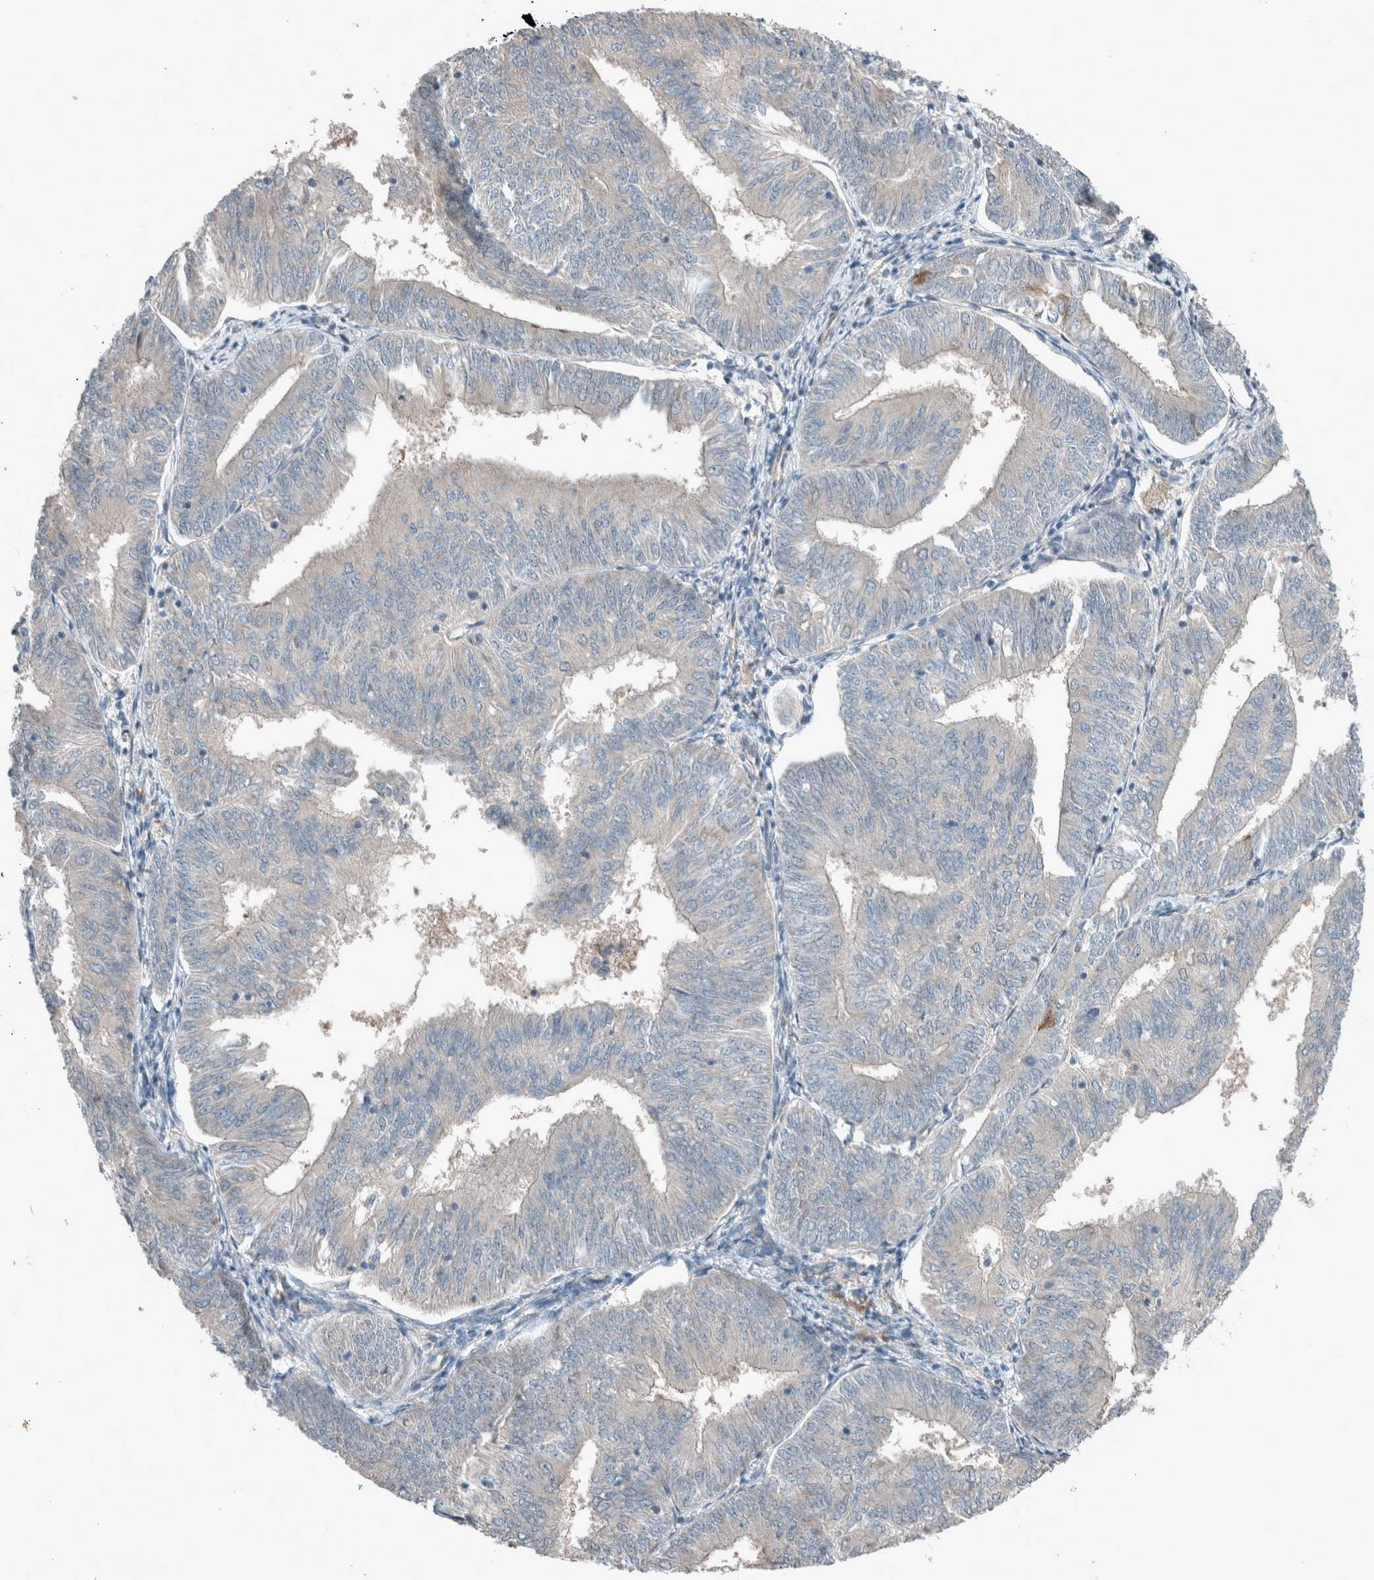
{"staining": {"intensity": "negative", "quantity": "none", "location": "none"}, "tissue": "endometrial cancer", "cell_type": "Tumor cells", "image_type": "cancer", "snomed": [{"axis": "morphology", "description": "Adenocarcinoma, NOS"}, {"axis": "topography", "description": "Endometrium"}], "caption": "This is an immunohistochemistry (IHC) photomicrograph of endometrial cancer. There is no expression in tumor cells.", "gene": "RALGDS", "patient": {"sex": "female", "age": 58}}